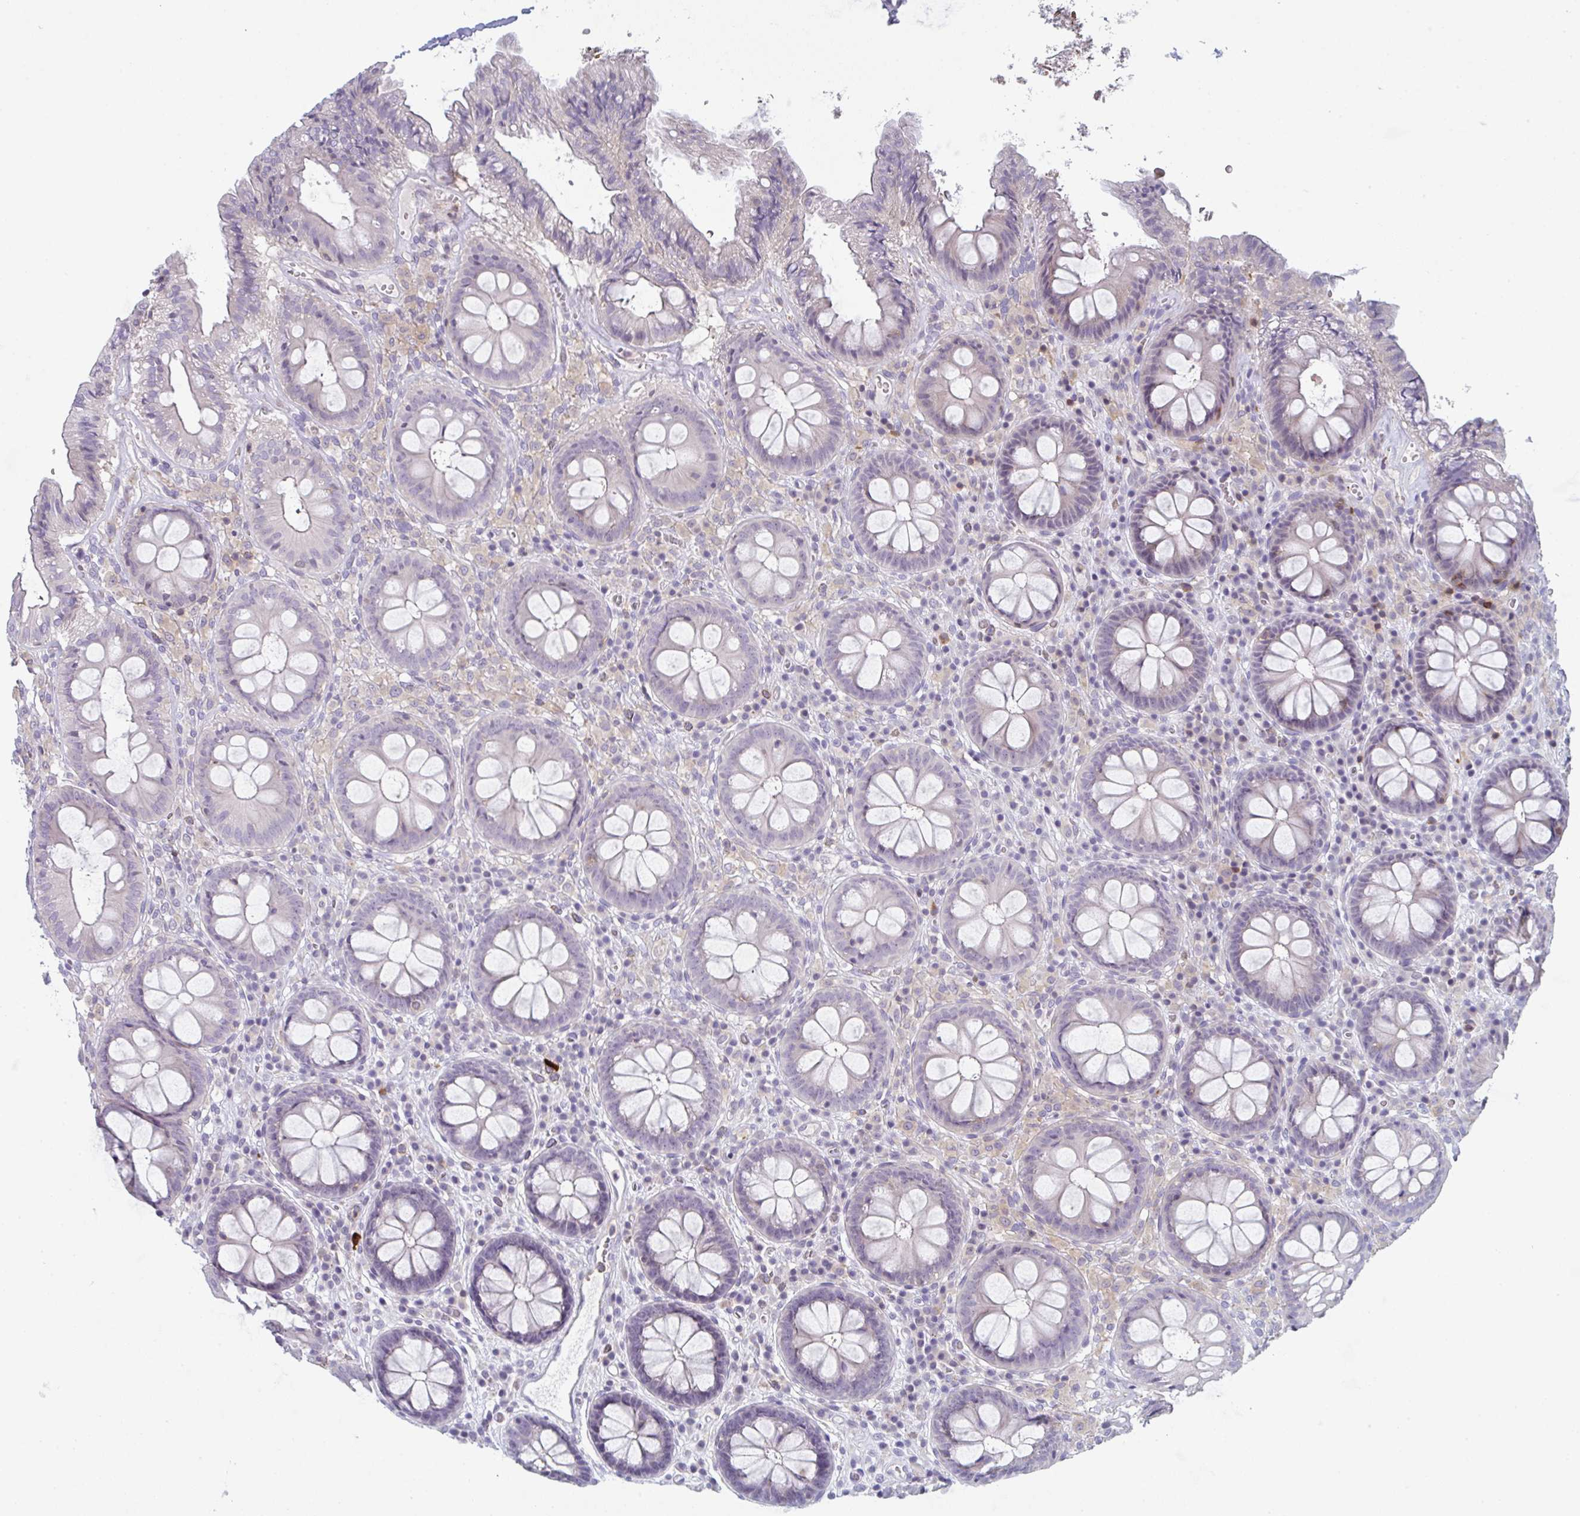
{"staining": {"intensity": "negative", "quantity": "none", "location": "none"}, "tissue": "colon", "cell_type": "Endothelial cells", "image_type": "normal", "snomed": [{"axis": "morphology", "description": "Normal tissue, NOS"}, {"axis": "topography", "description": "Colon"}, {"axis": "topography", "description": "Peripheral nerve tissue"}], "caption": "Immunohistochemical staining of unremarkable human colon displays no significant expression in endothelial cells. The staining is performed using DAB (3,3'-diaminobenzidine) brown chromogen with nuclei counter-stained in using hematoxylin.", "gene": "CD80", "patient": {"sex": "male", "age": 84}}